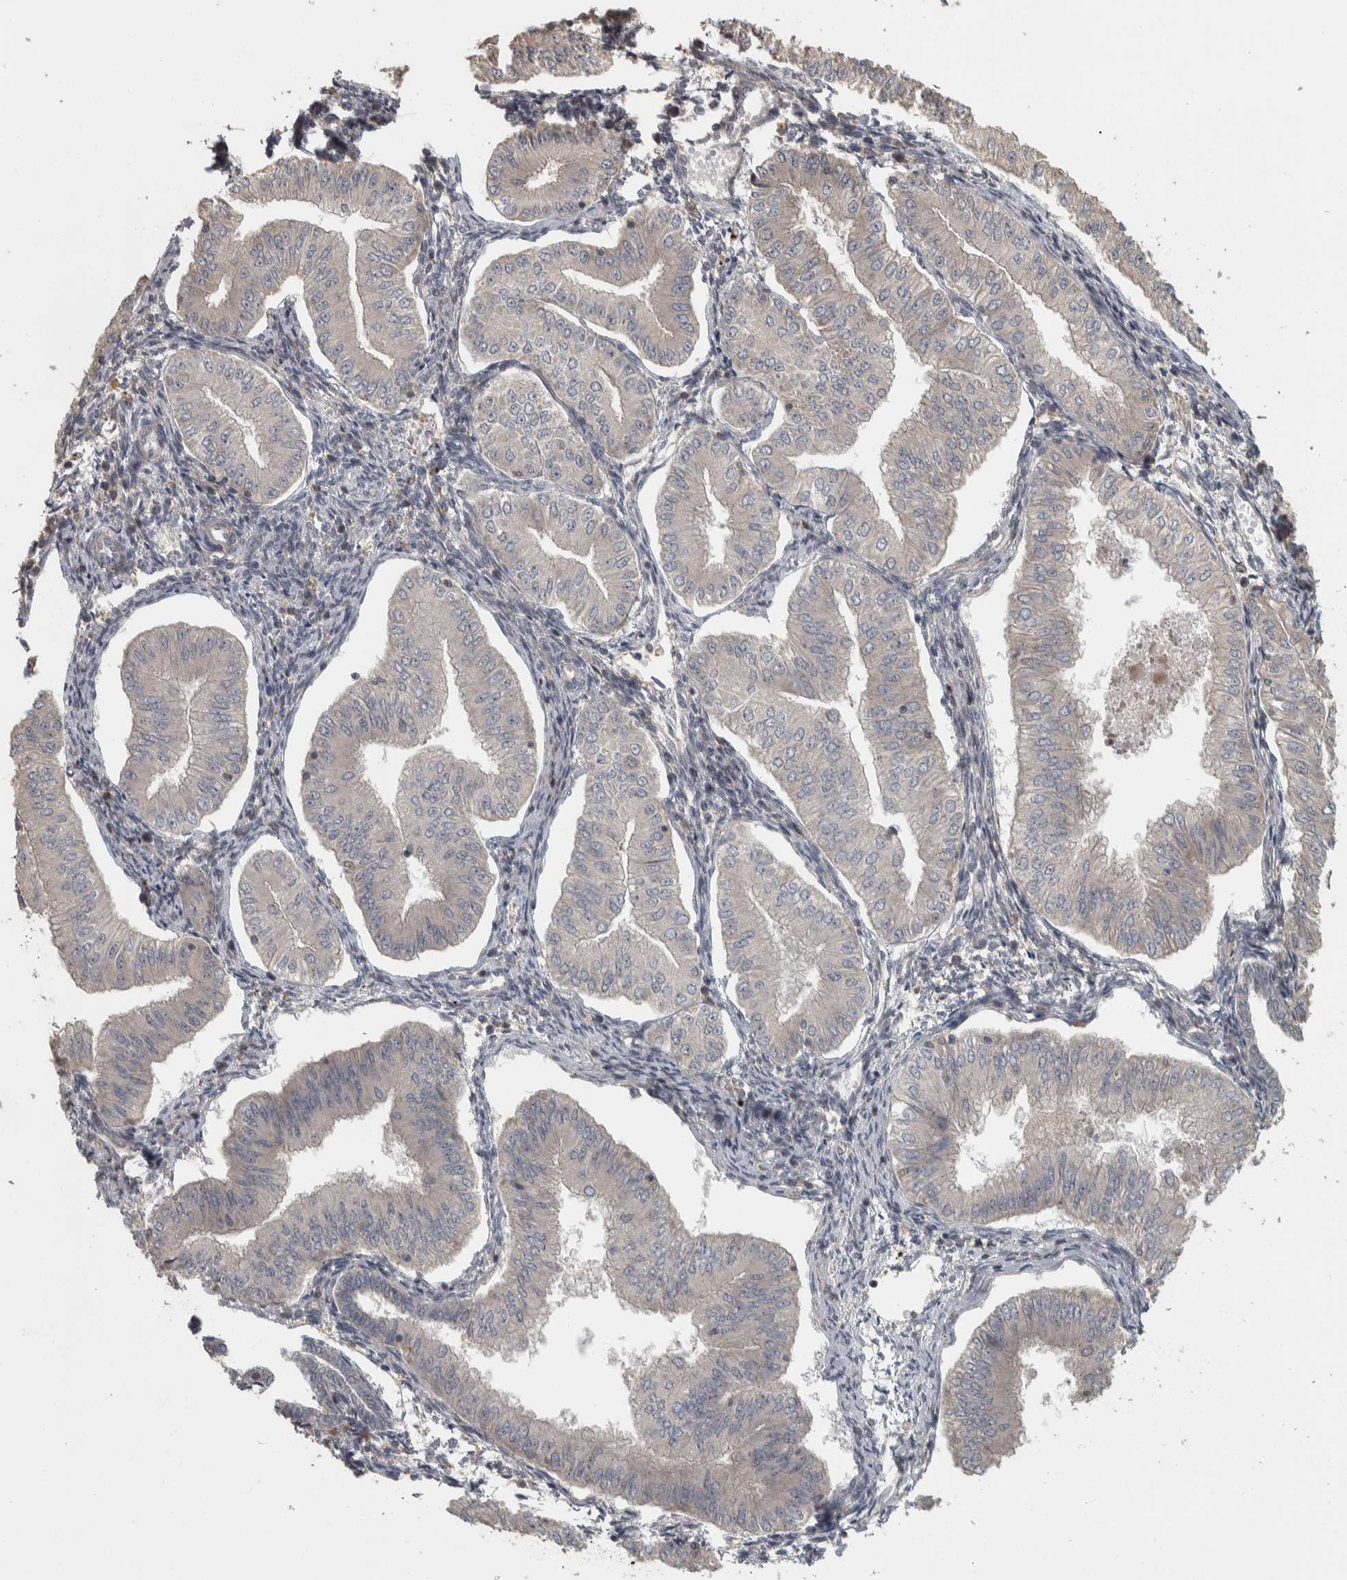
{"staining": {"intensity": "negative", "quantity": "none", "location": "none"}, "tissue": "endometrial cancer", "cell_type": "Tumor cells", "image_type": "cancer", "snomed": [{"axis": "morphology", "description": "Normal tissue, NOS"}, {"axis": "morphology", "description": "Adenocarcinoma, NOS"}, {"axis": "topography", "description": "Endometrium"}], "caption": "Endometrial cancer (adenocarcinoma) stained for a protein using immunohistochemistry (IHC) reveals no positivity tumor cells.", "gene": "ERAL1", "patient": {"sex": "female", "age": 53}}